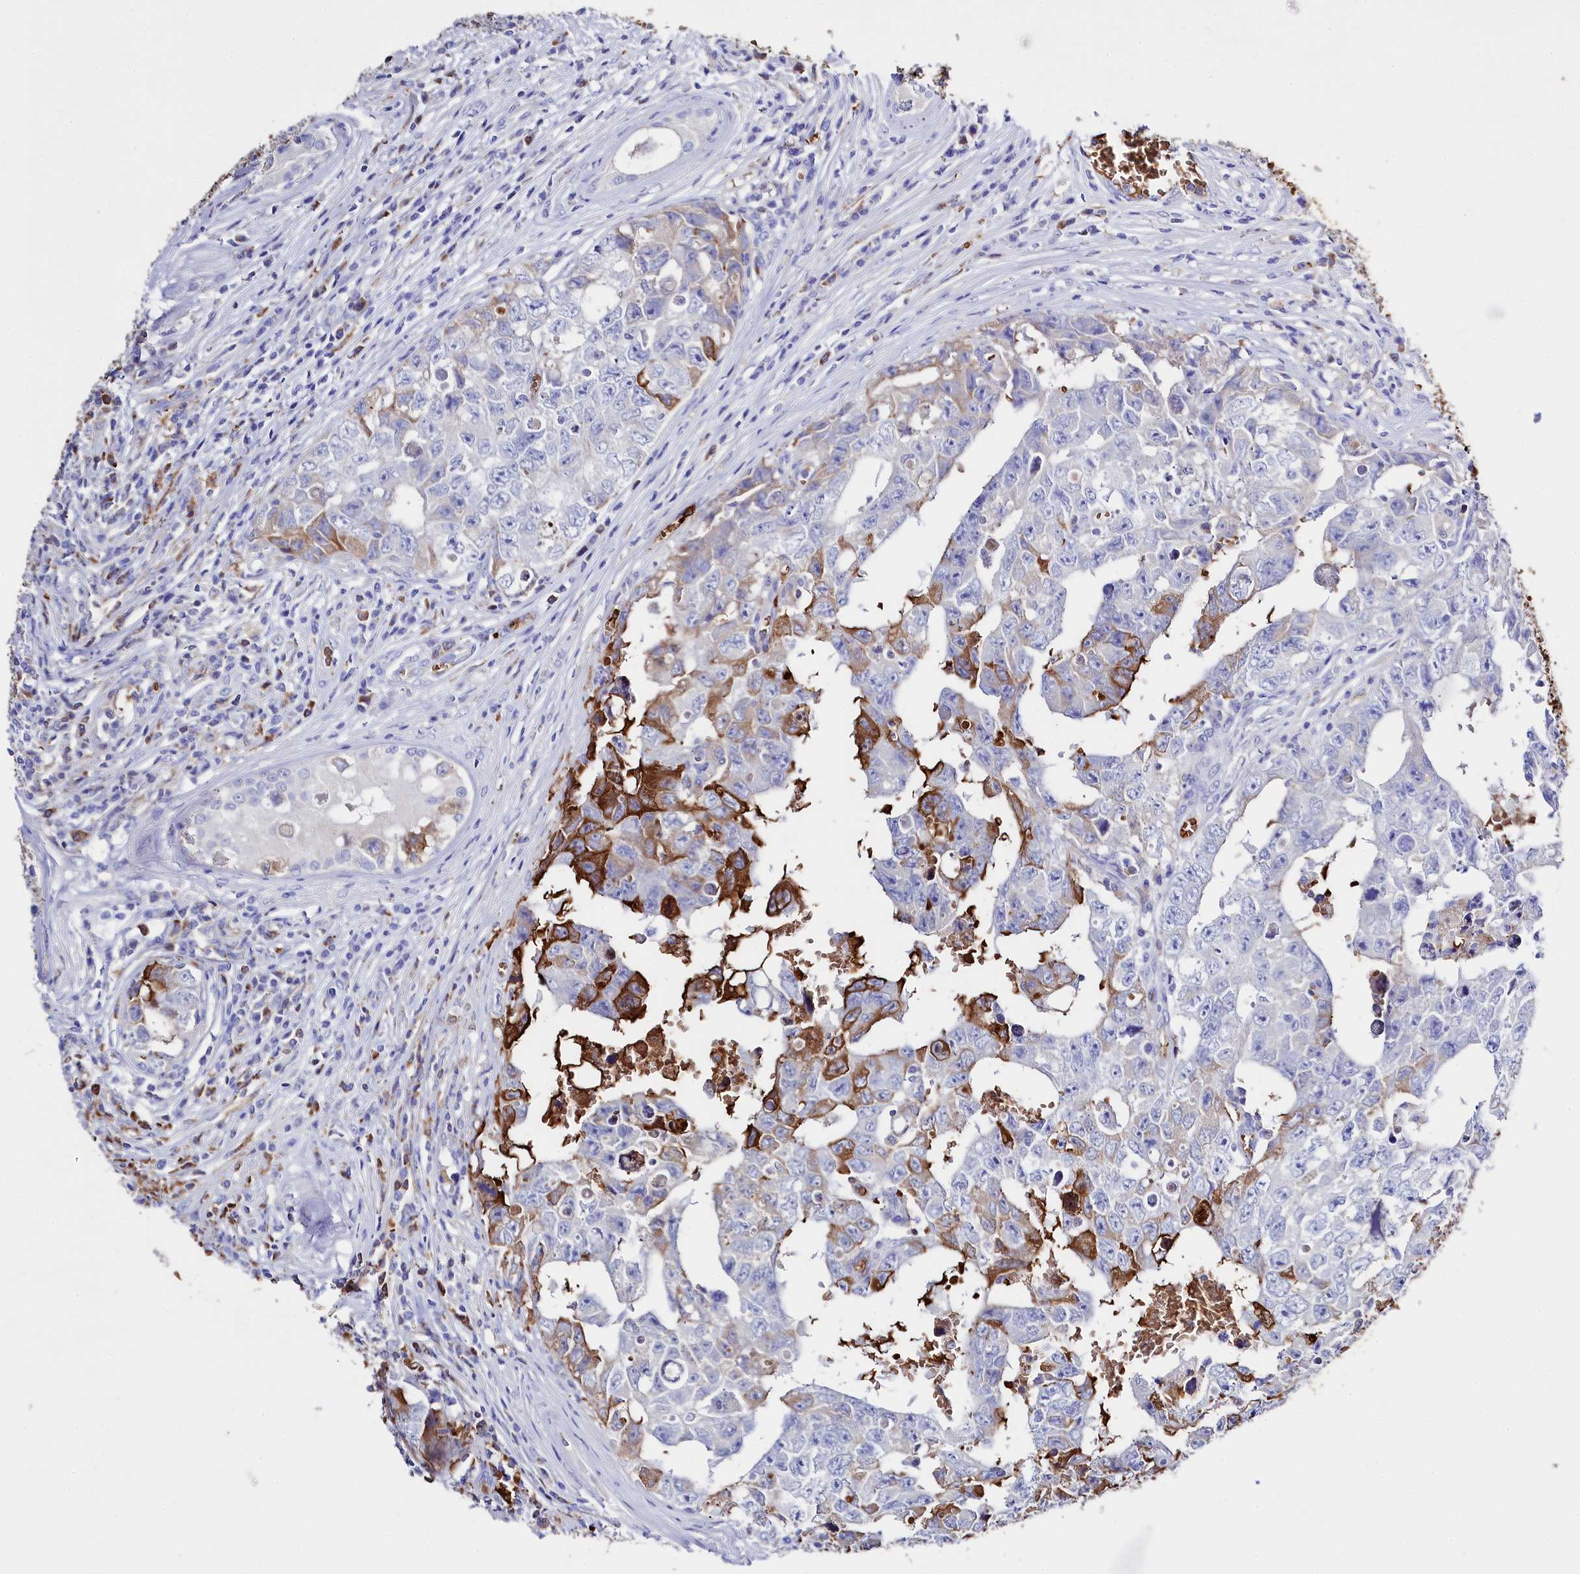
{"staining": {"intensity": "strong", "quantity": "<25%", "location": "cytoplasmic/membranous"}, "tissue": "testis cancer", "cell_type": "Tumor cells", "image_type": "cancer", "snomed": [{"axis": "morphology", "description": "Carcinoma, Embryonal, NOS"}, {"axis": "topography", "description": "Testis"}], "caption": "Tumor cells exhibit medium levels of strong cytoplasmic/membranous expression in about <25% of cells in human embryonal carcinoma (testis).", "gene": "RPUSD3", "patient": {"sex": "male", "age": 17}}